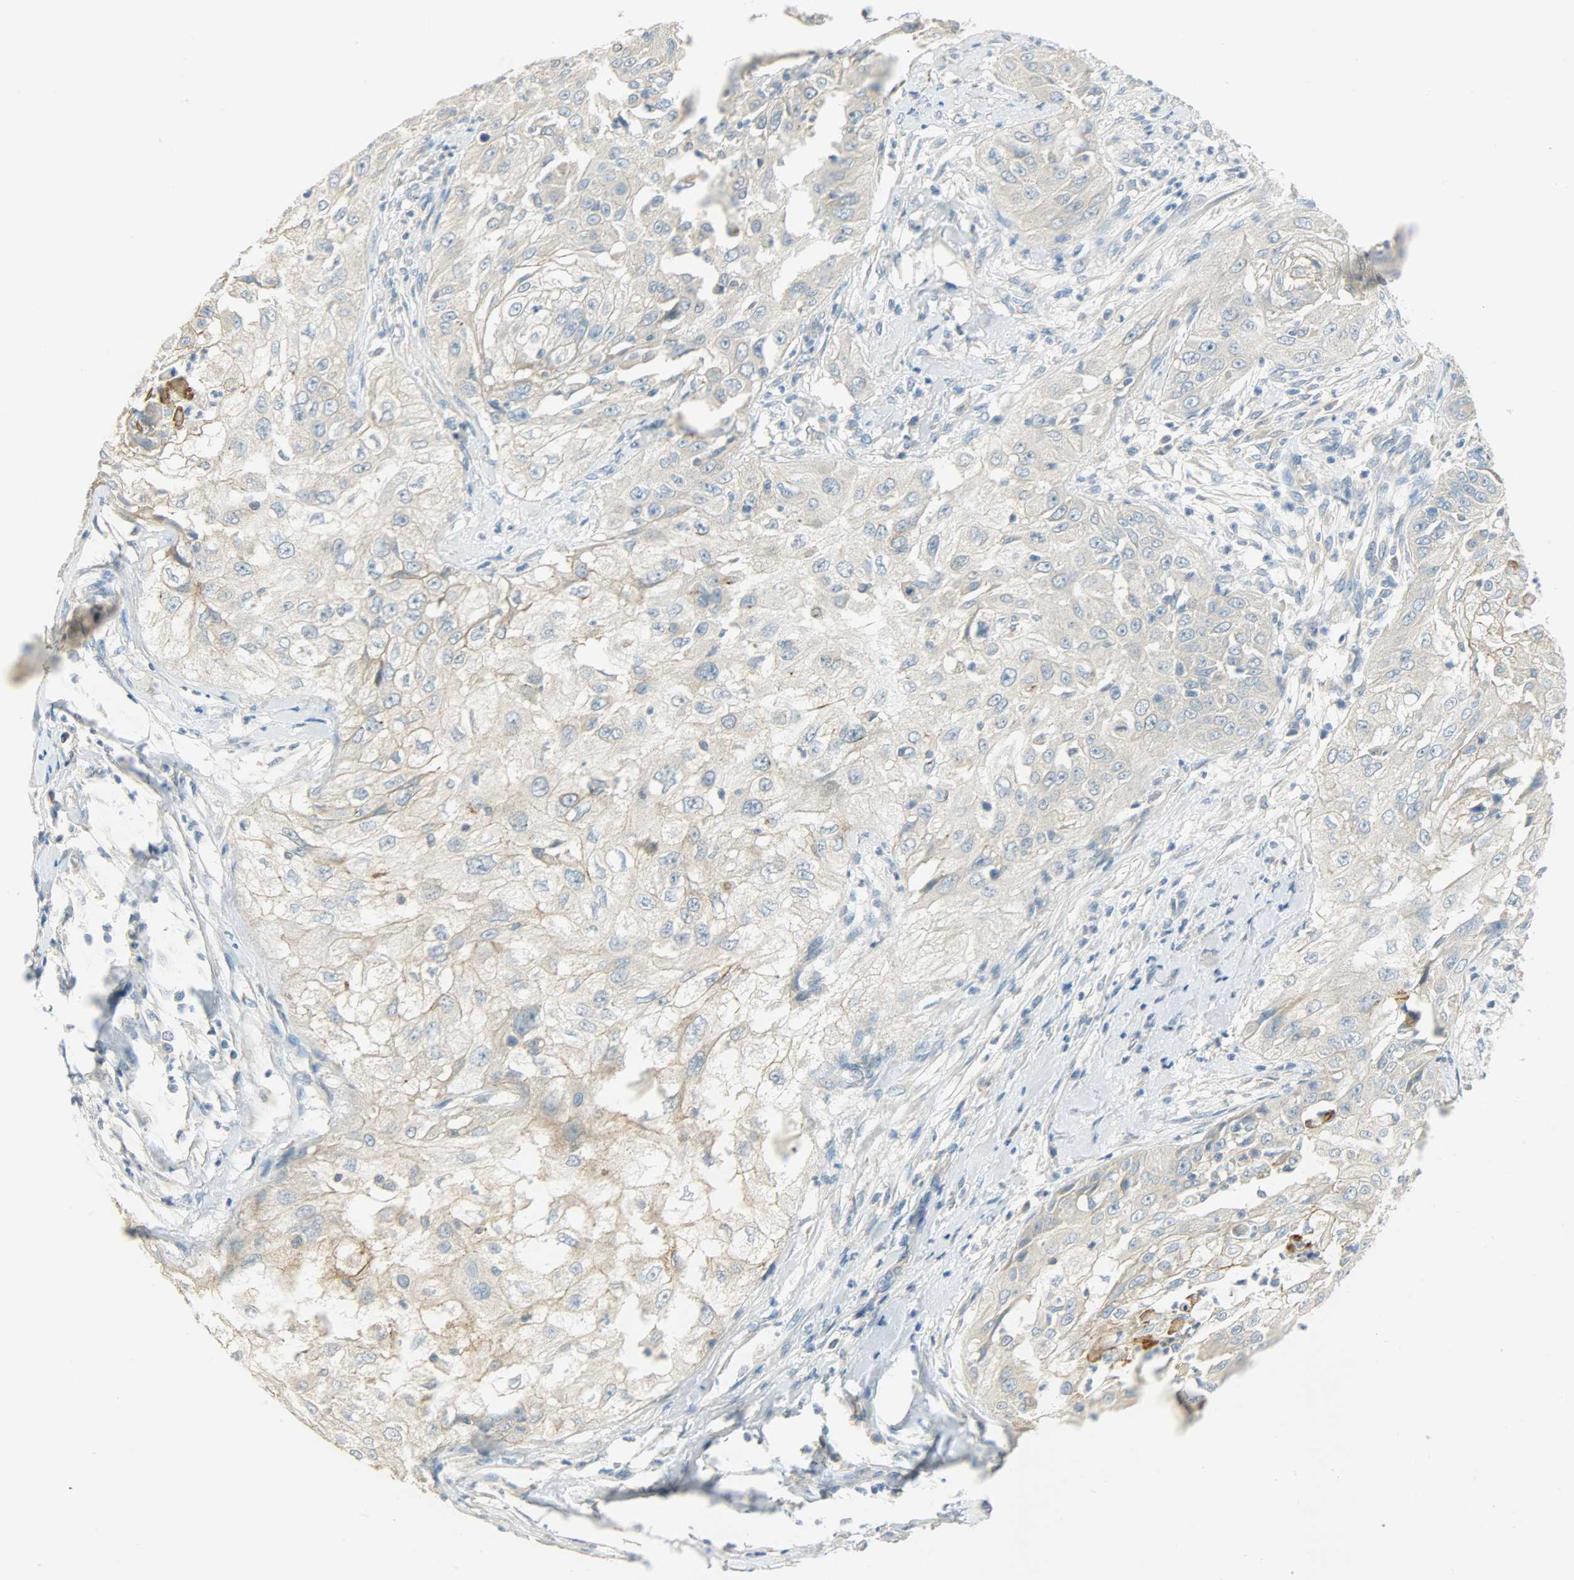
{"staining": {"intensity": "weak", "quantity": ">75%", "location": "cytoplasmic/membranous"}, "tissue": "cervical cancer", "cell_type": "Tumor cells", "image_type": "cancer", "snomed": [{"axis": "morphology", "description": "Squamous cell carcinoma, NOS"}, {"axis": "topography", "description": "Cervix"}], "caption": "Weak cytoplasmic/membranous positivity for a protein is present in about >75% of tumor cells of cervical squamous cell carcinoma using immunohistochemistry (IHC).", "gene": "DSG2", "patient": {"sex": "female", "age": 64}}